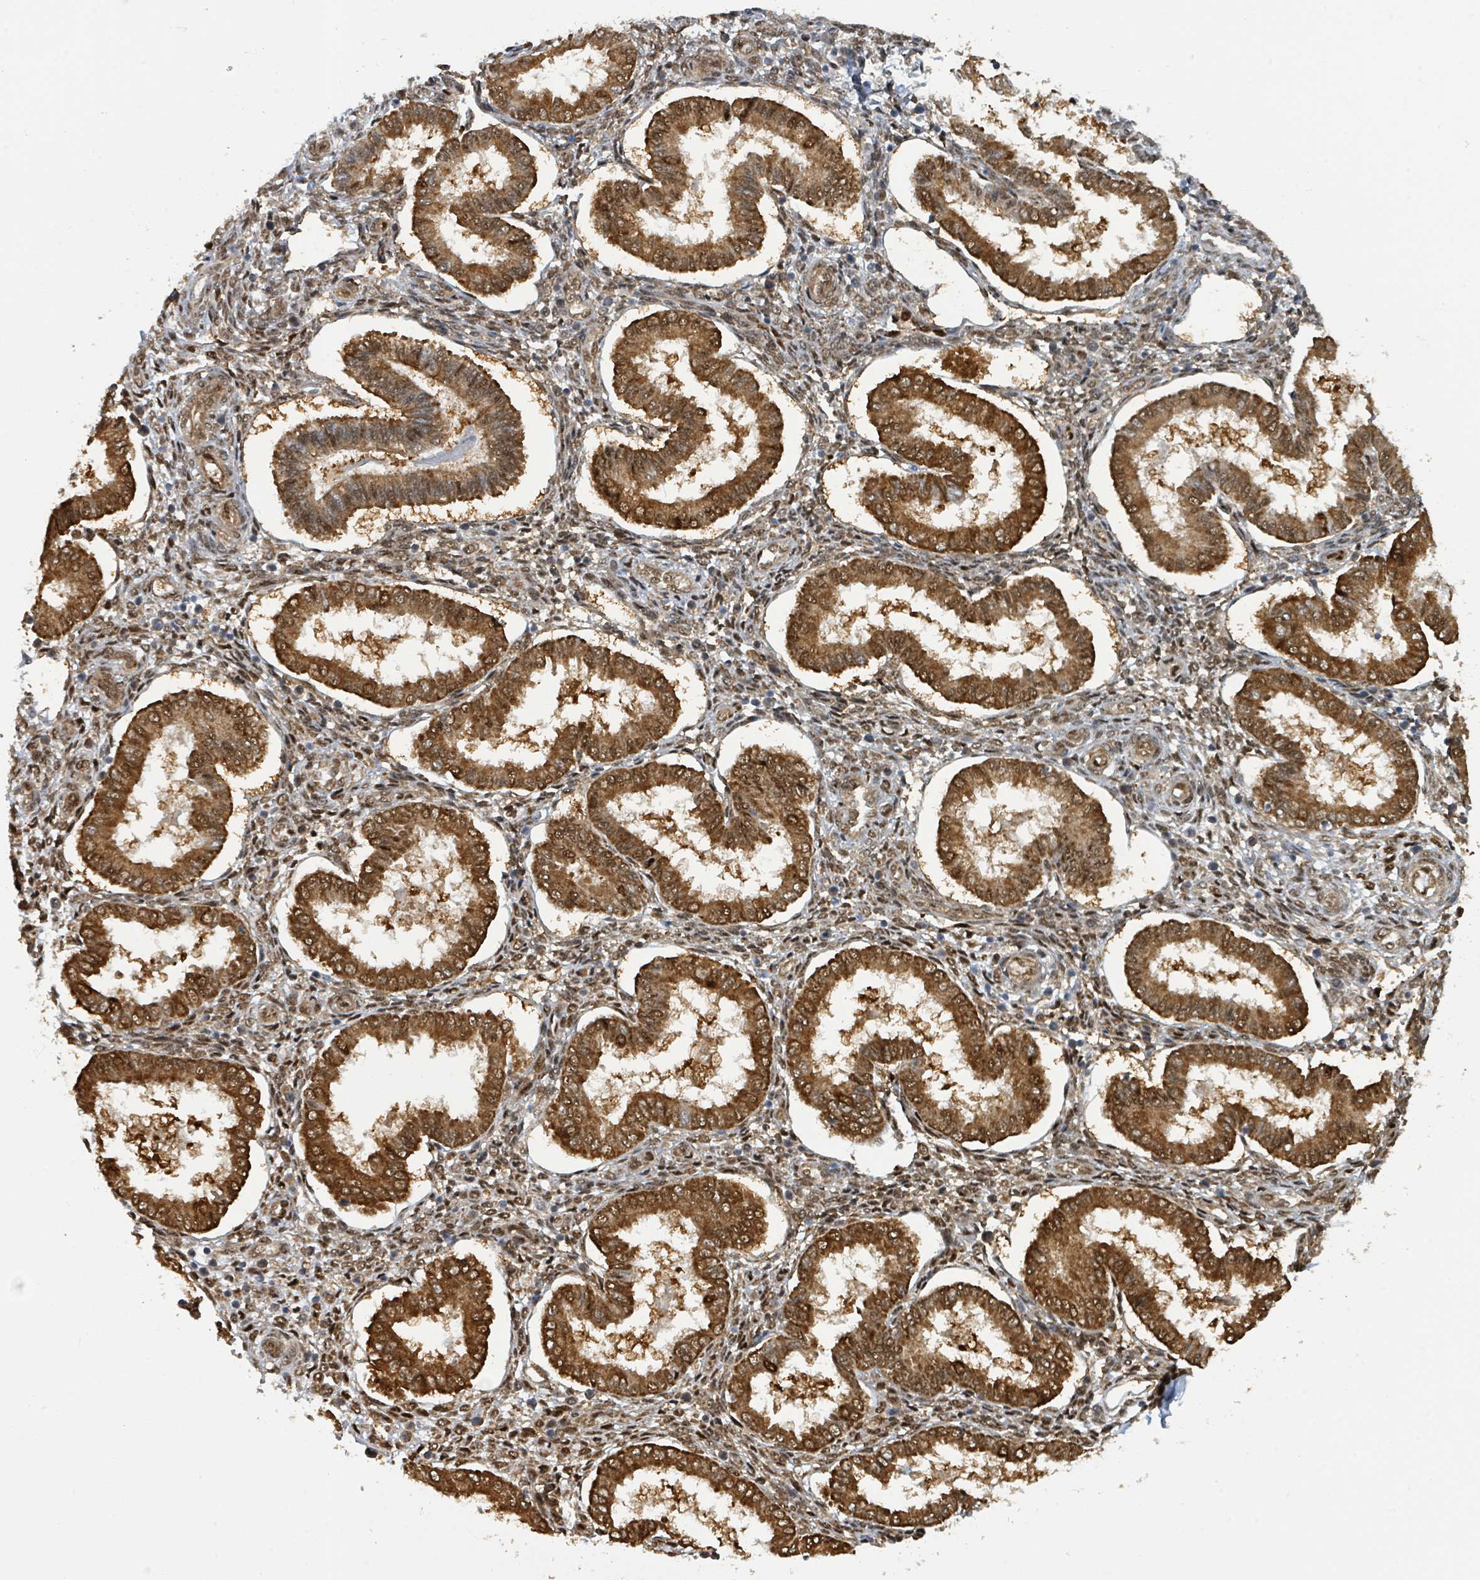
{"staining": {"intensity": "moderate", "quantity": ">75%", "location": "cytoplasmic/membranous,nuclear"}, "tissue": "endometrium", "cell_type": "Cells in endometrial stroma", "image_type": "normal", "snomed": [{"axis": "morphology", "description": "Normal tissue, NOS"}, {"axis": "topography", "description": "Endometrium"}], "caption": "The immunohistochemical stain highlights moderate cytoplasmic/membranous,nuclear staining in cells in endometrial stroma of unremarkable endometrium.", "gene": "PSMB7", "patient": {"sex": "female", "age": 24}}